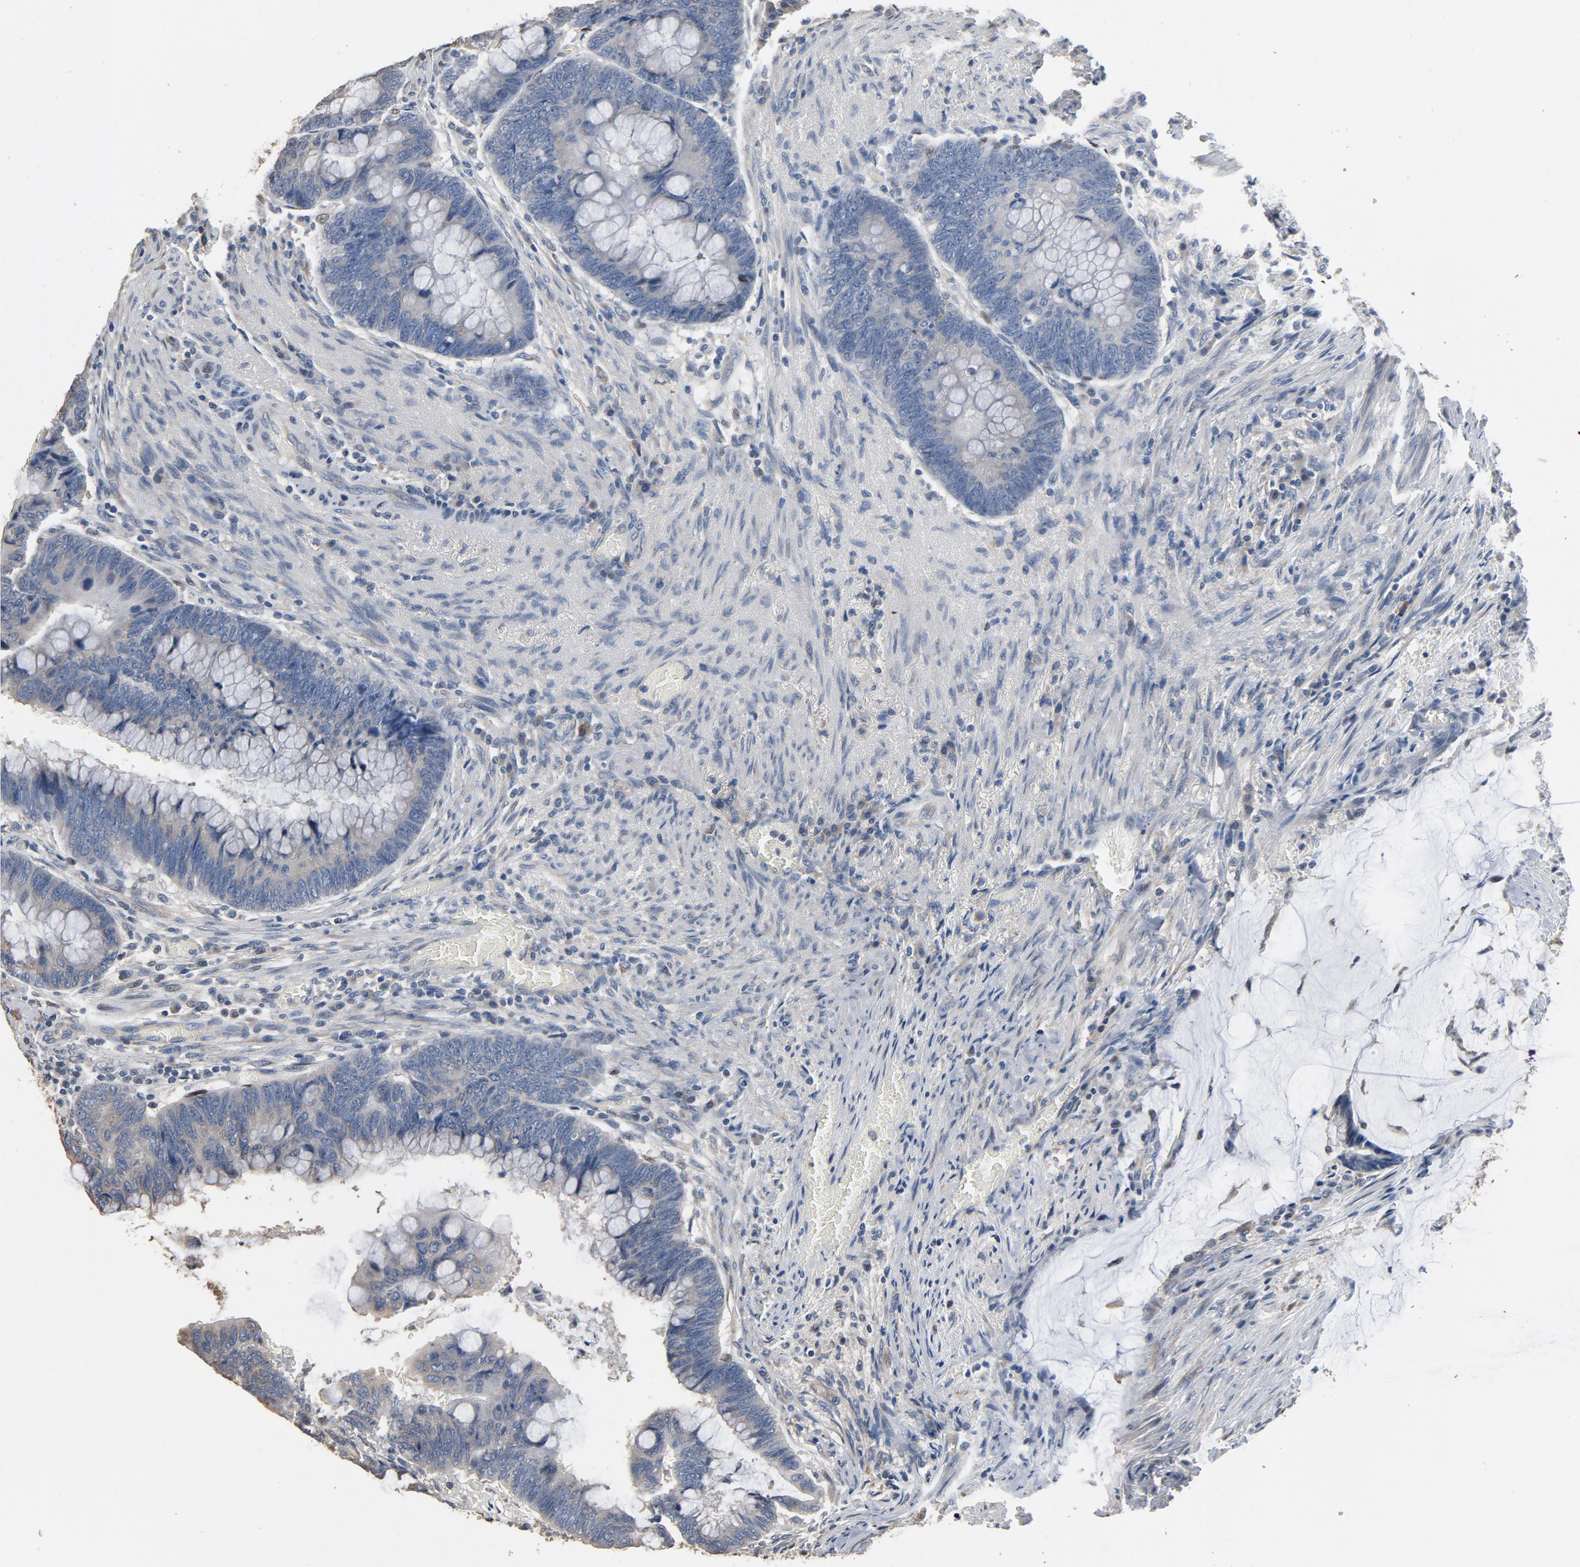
{"staining": {"intensity": "negative", "quantity": "none", "location": "none"}, "tissue": "colorectal cancer", "cell_type": "Tumor cells", "image_type": "cancer", "snomed": [{"axis": "morphology", "description": "Normal tissue, NOS"}, {"axis": "morphology", "description": "Adenocarcinoma, NOS"}, {"axis": "topography", "description": "Rectum"}], "caption": "A micrograph of colorectal cancer (adenocarcinoma) stained for a protein demonstrates no brown staining in tumor cells.", "gene": "SOX6", "patient": {"sex": "male", "age": 92}}